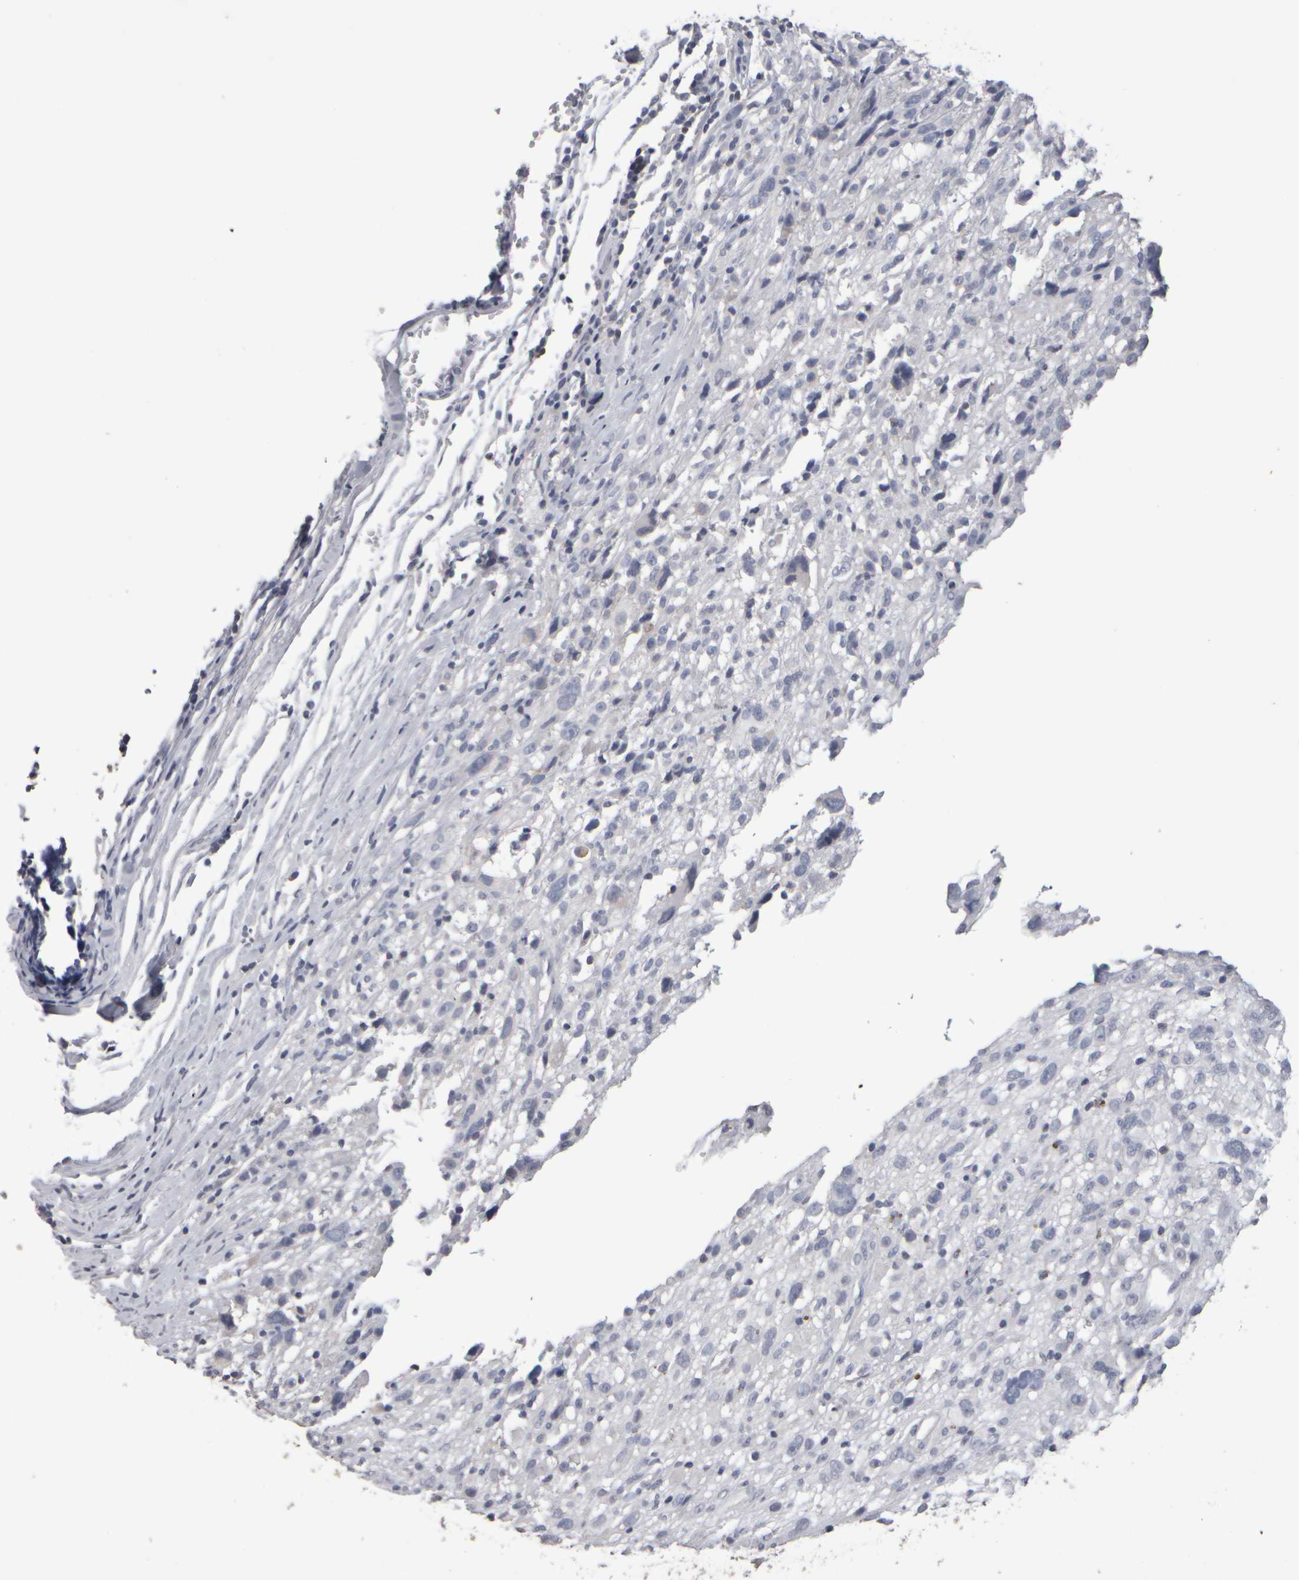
{"staining": {"intensity": "negative", "quantity": "none", "location": "none"}, "tissue": "melanoma", "cell_type": "Tumor cells", "image_type": "cancer", "snomed": [{"axis": "morphology", "description": "Malignant melanoma, NOS"}, {"axis": "topography", "description": "Skin"}], "caption": "A micrograph of human malignant melanoma is negative for staining in tumor cells.", "gene": "EPHX2", "patient": {"sex": "female", "age": 55}}